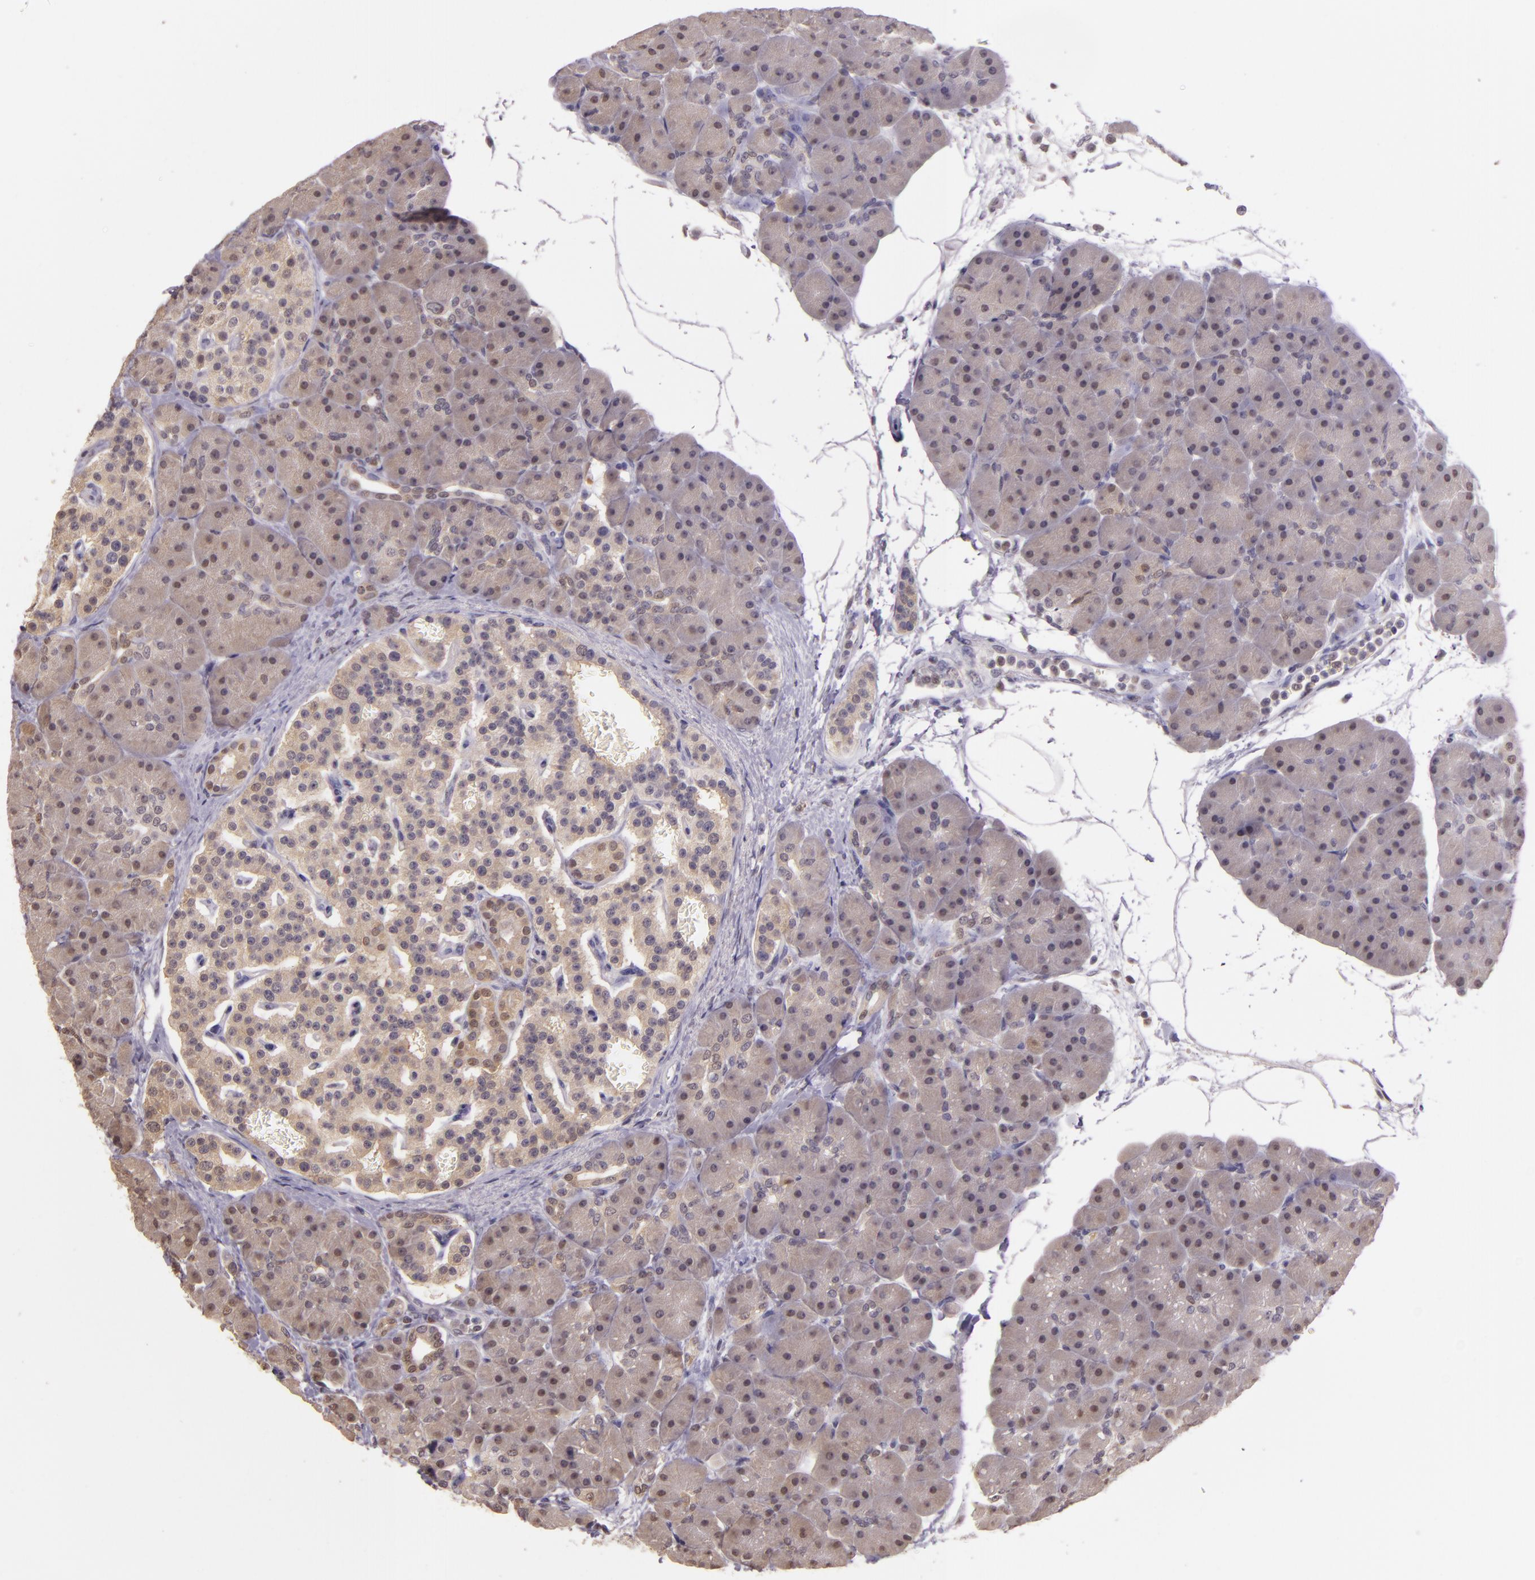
{"staining": {"intensity": "moderate", "quantity": "25%-75%", "location": "cytoplasmic/membranous,nuclear"}, "tissue": "pancreas", "cell_type": "Exocrine glandular cells", "image_type": "normal", "snomed": [{"axis": "morphology", "description": "Normal tissue, NOS"}, {"axis": "topography", "description": "Pancreas"}], "caption": "This micrograph displays immunohistochemistry staining of normal human pancreas, with medium moderate cytoplasmic/membranous,nuclear staining in about 25%-75% of exocrine glandular cells.", "gene": "HSPA8", "patient": {"sex": "male", "age": 66}}